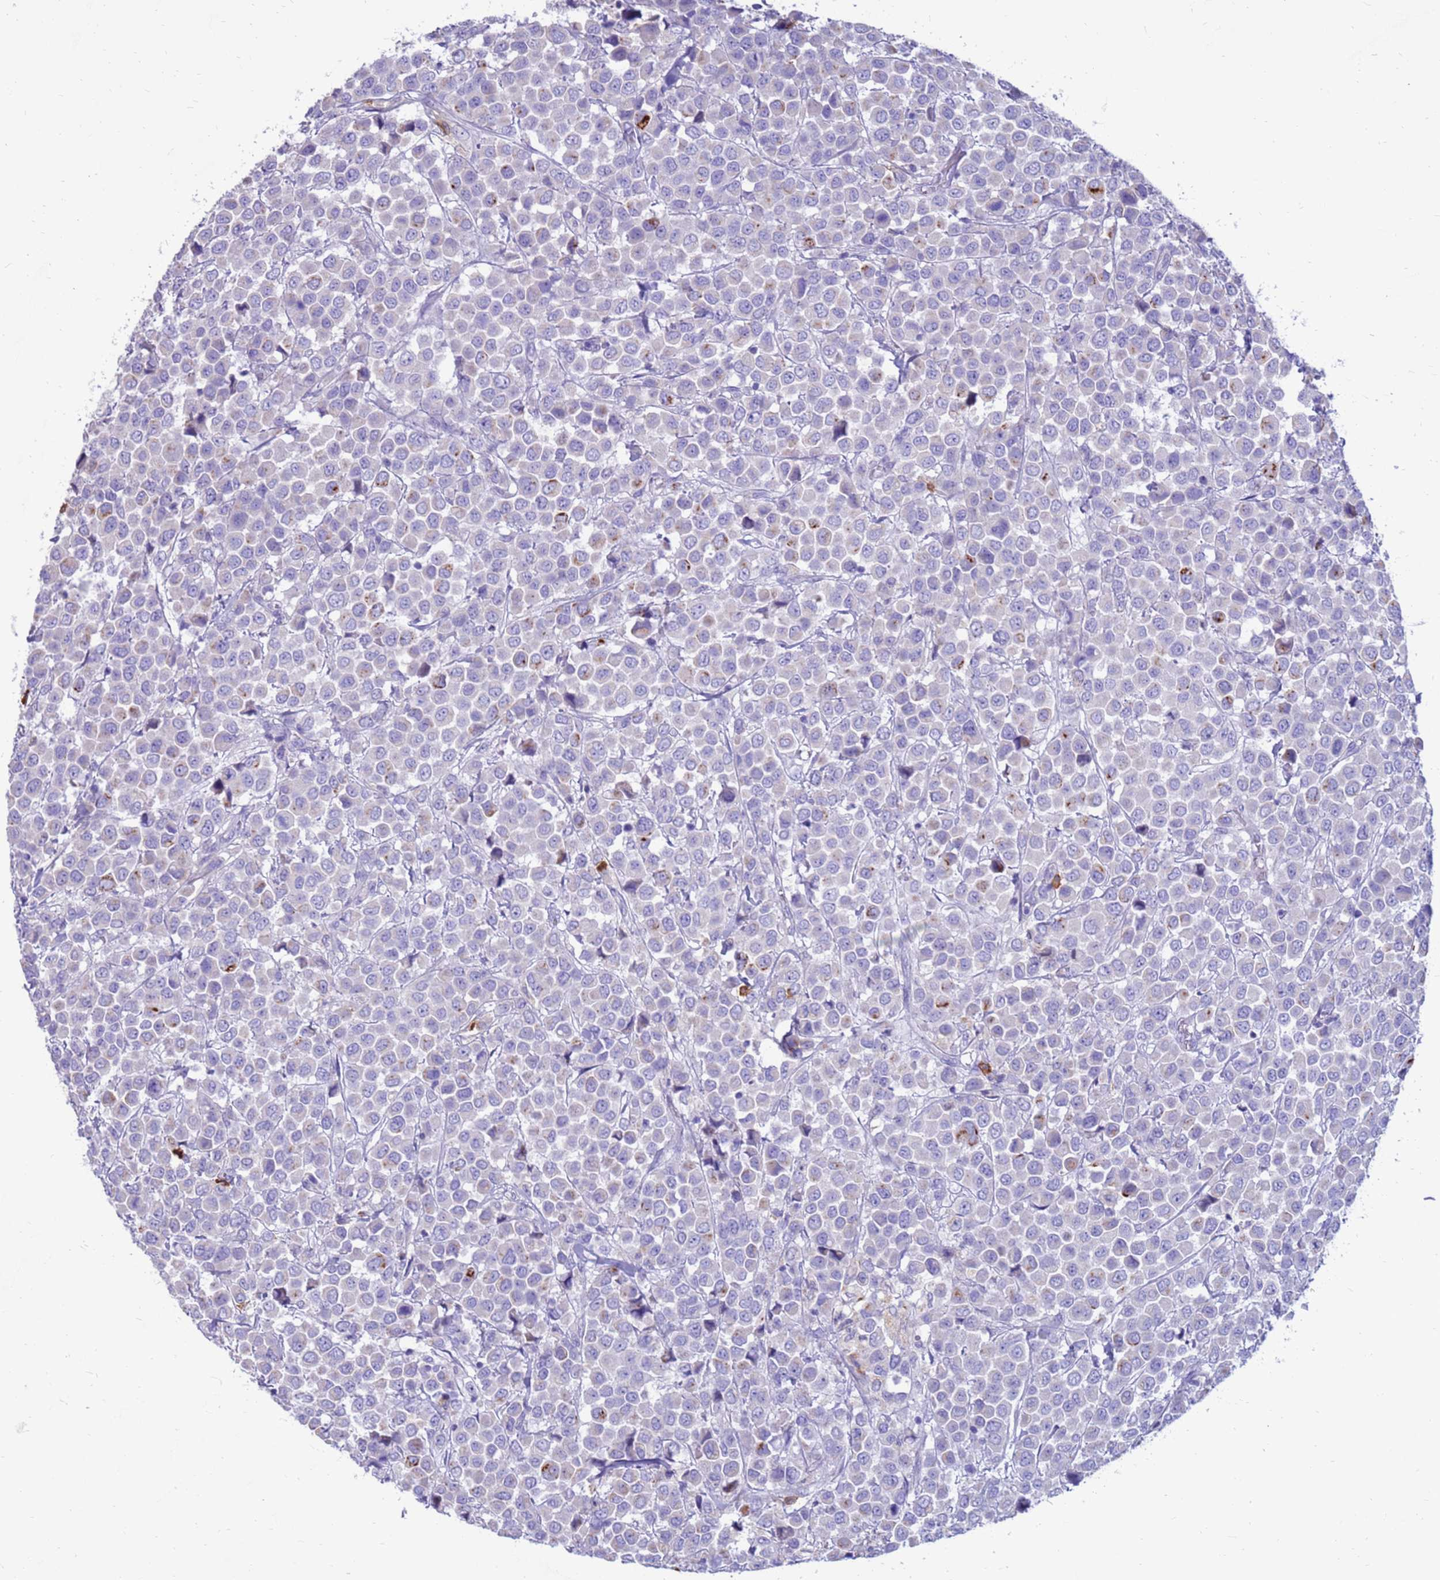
{"staining": {"intensity": "negative", "quantity": "none", "location": "none"}, "tissue": "breast cancer", "cell_type": "Tumor cells", "image_type": "cancer", "snomed": [{"axis": "morphology", "description": "Duct carcinoma"}, {"axis": "topography", "description": "Breast"}], "caption": "Photomicrograph shows no significant protein positivity in tumor cells of invasive ductal carcinoma (breast).", "gene": "PDE10A", "patient": {"sex": "female", "age": 61}}